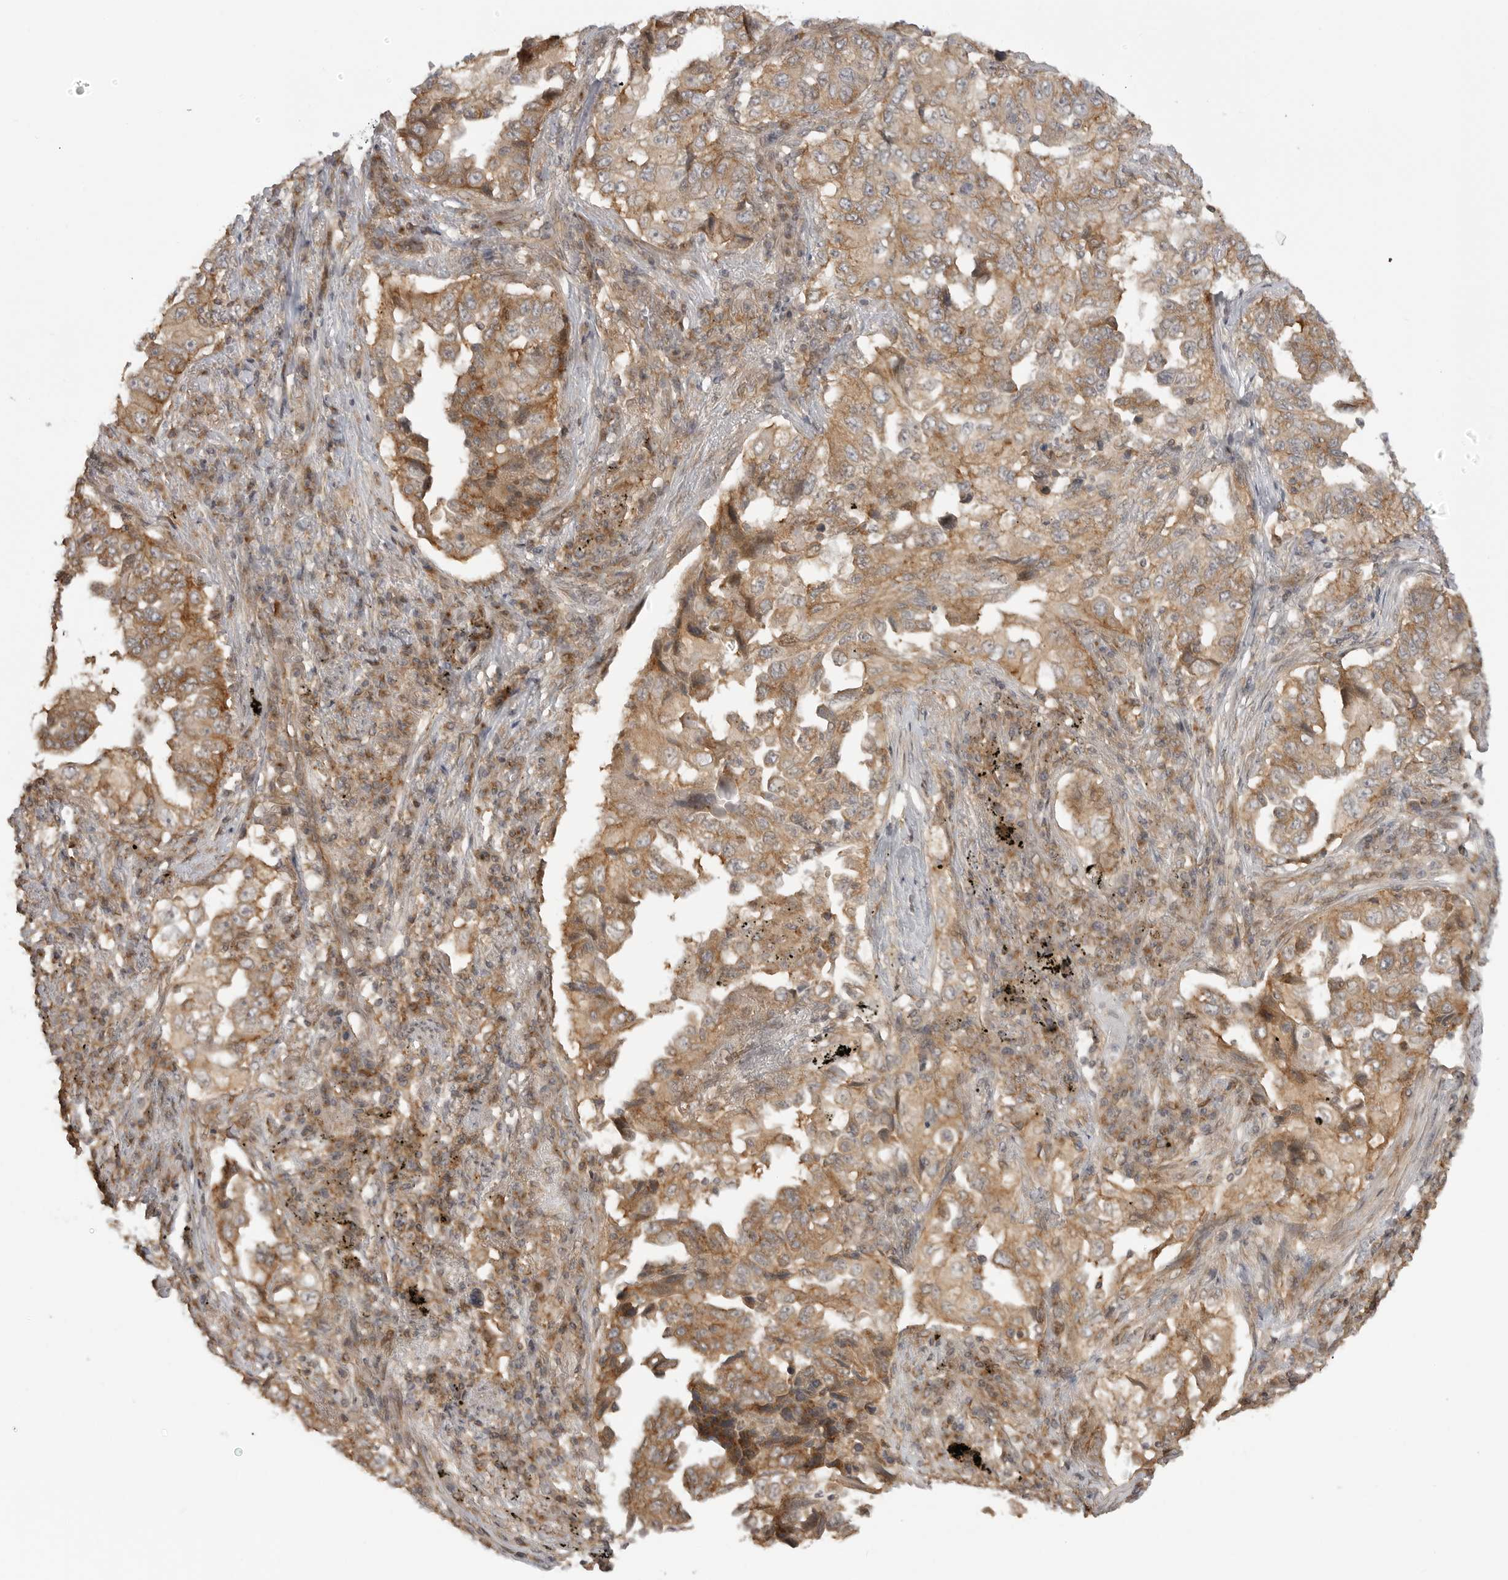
{"staining": {"intensity": "moderate", "quantity": ">75%", "location": "cytoplasmic/membranous"}, "tissue": "lung cancer", "cell_type": "Tumor cells", "image_type": "cancer", "snomed": [{"axis": "morphology", "description": "Adenocarcinoma, NOS"}, {"axis": "topography", "description": "Lung"}], "caption": "Immunohistochemistry (DAB) staining of lung cancer (adenocarcinoma) demonstrates moderate cytoplasmic/membranous protein positivity in approximately >75% of tumor cells.", "gene": "FAT3", "patient": {"sex": "female", "age": 51}}